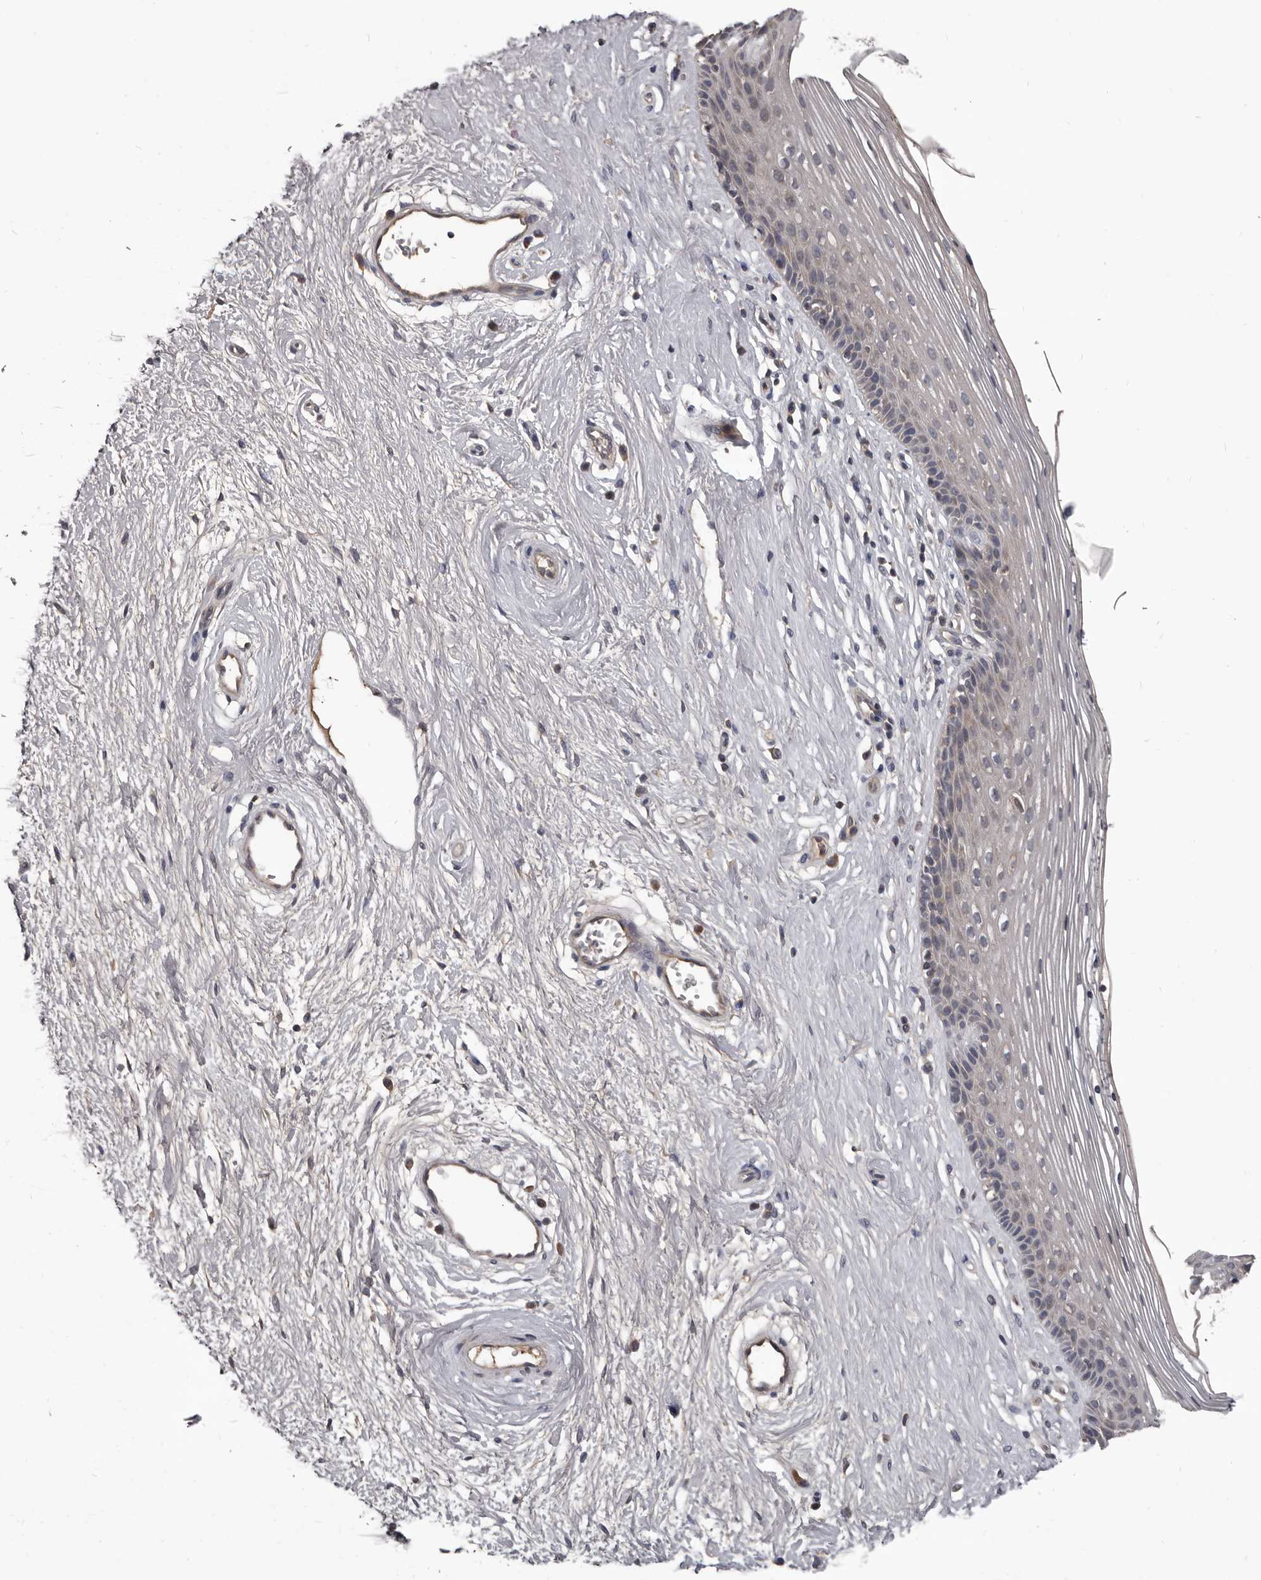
{"staining": {"intensity": "negative", "quantity": "none", "location": "none"}, "tissue": "vagina", "cell_type": "Squamous epithelial cells", "image_type": "normal", "snomed": [{"axis": "morphology", "description": "Normal tissue, NOS"}, {"axis": "topography", "description": "Vagina"}], "caption": "DAB (3,3'-diaminobenzidine) immunohistochemical staining of benign human vagina displays no significant positivity in squamous epithelial cells.", "gene": "ALDH5A1", "patient": {"sex": "female", "age": 46}}